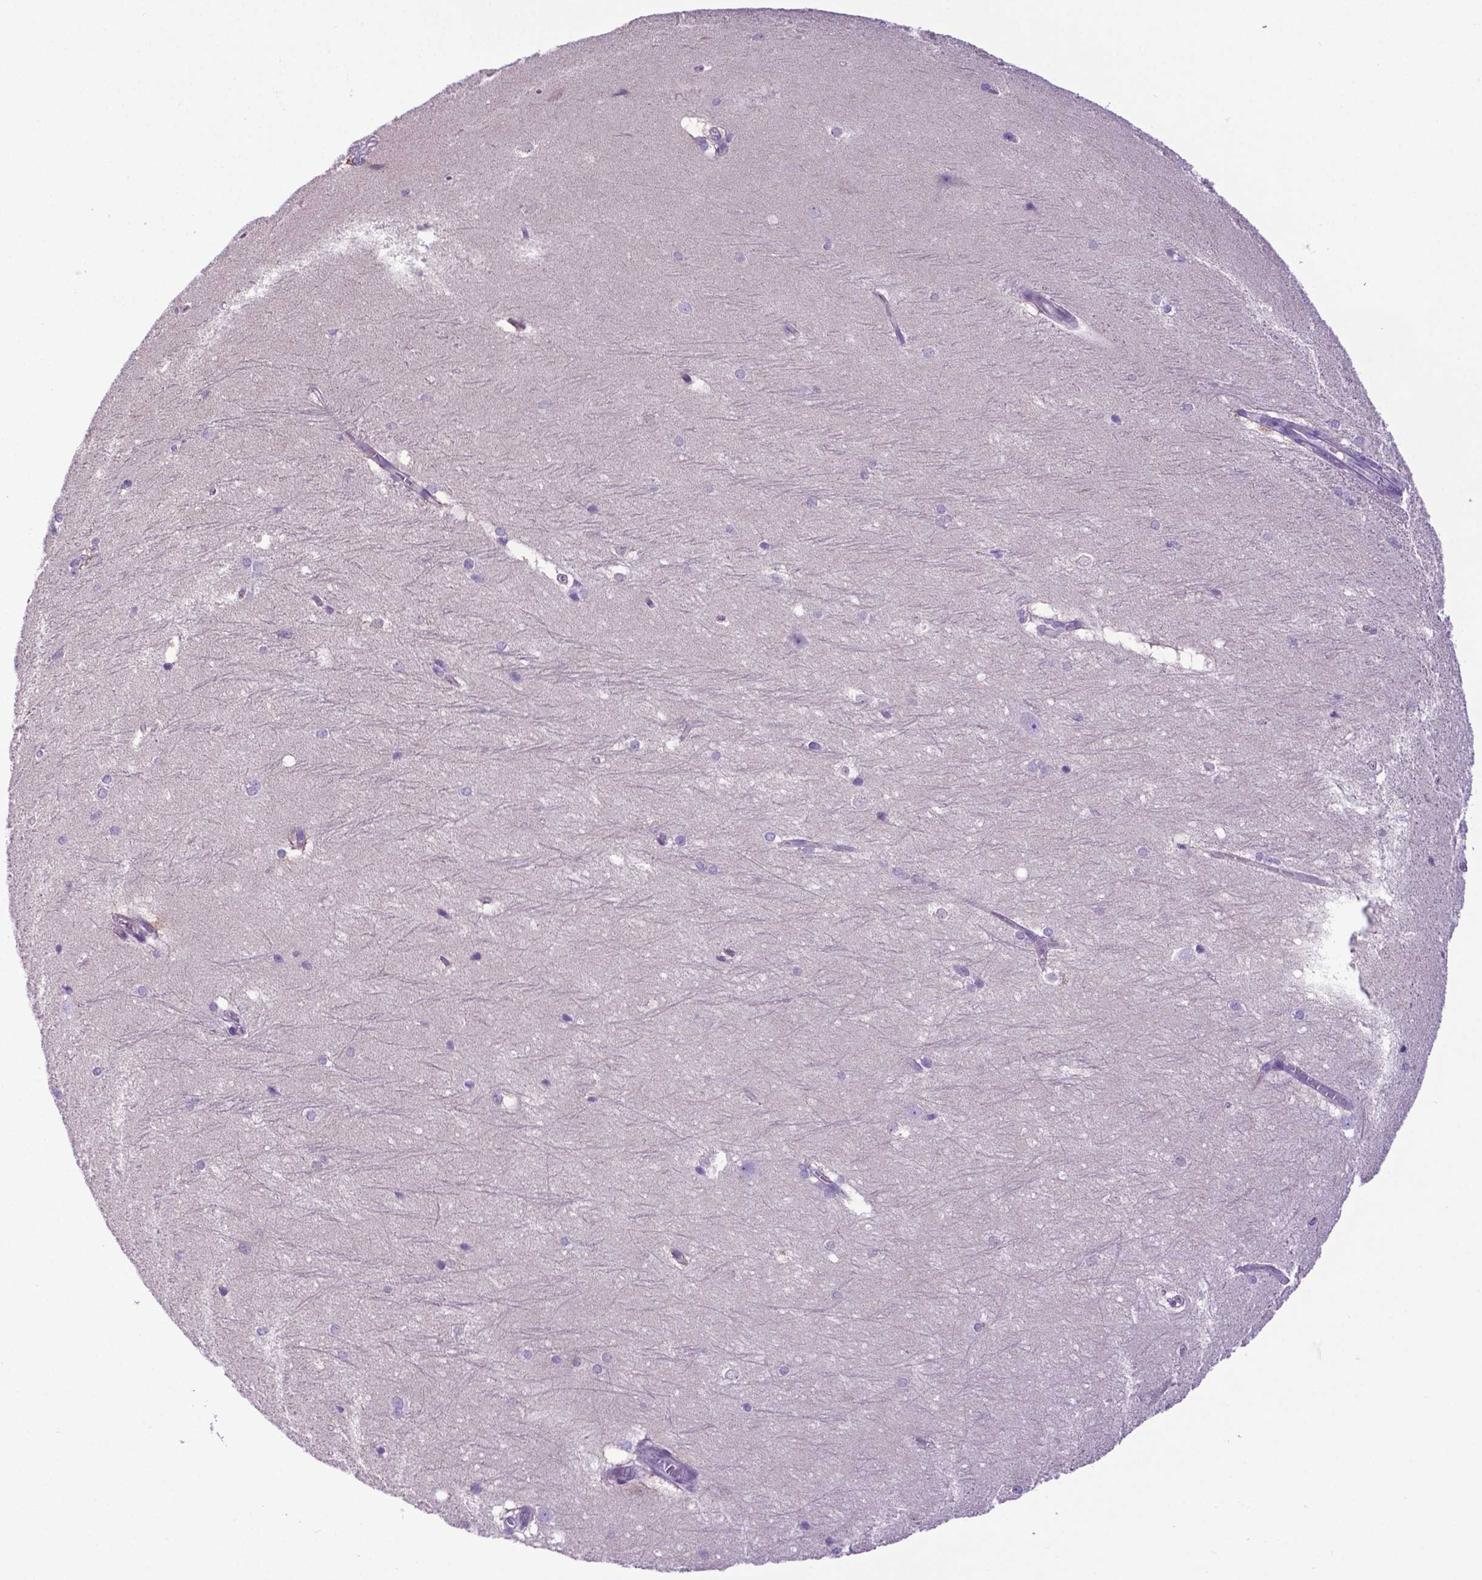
{"staining": {"intensity": "negative", "quantity": "none", "location": "none"}, "tissue": "hippocampus", "cell_type": "Glial cells", "image_type": "normal", "snomed": [{"axis": "morphology", "description": "Normal tissue, NOS"}, {"axis": "topography", "description": "Cerebral cortex"}, {"axis": "topography", "description": "Hippocampus"}], "caption": "Immunohistochemical staining of unremarkable hippocampus exhibits no significant expression in glial cells.", "gene": "ADRA2B", "patient": {"sex": "female", "age": 19}}